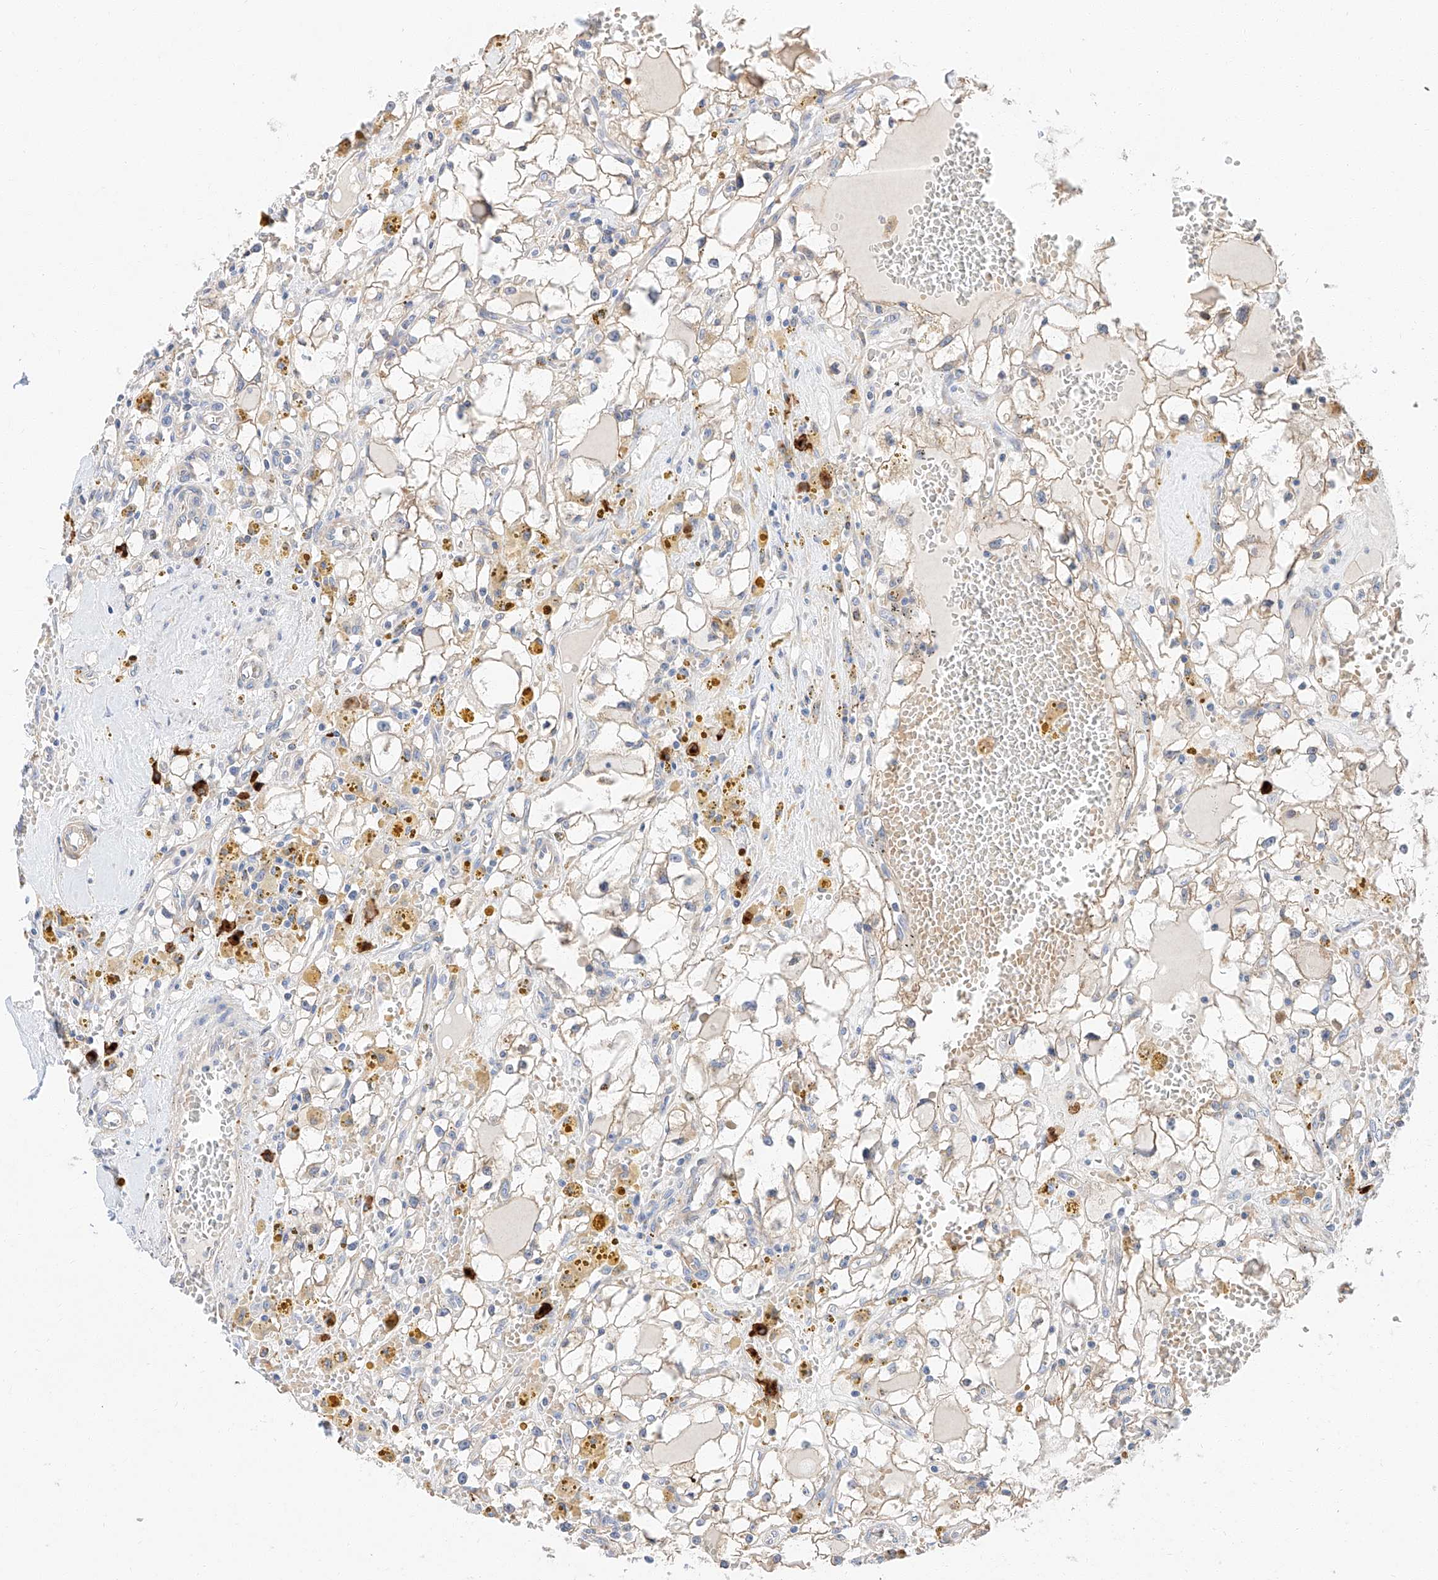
{"staining": {"intensity": "negative", "quantity": "none", "location": "none"}, "tissue": "renal cancer", "cell_type": "Tumor cells", "image_type": "cancer", "snomed": [{"axis": "morphology", "description": "Adenocarcinoma, NOS"}, {"axis": "topography", "description": "Kidney"}], "caption": "Tumor cells are negative for brown protein staining in renal adenocarcinoma. (DAB (3,3'-diaminobenzidine) immunohistochemistry with hematoxylin counter stain).", "gene": "GLMN", "patient": {"sex": "male", "age": 56}}